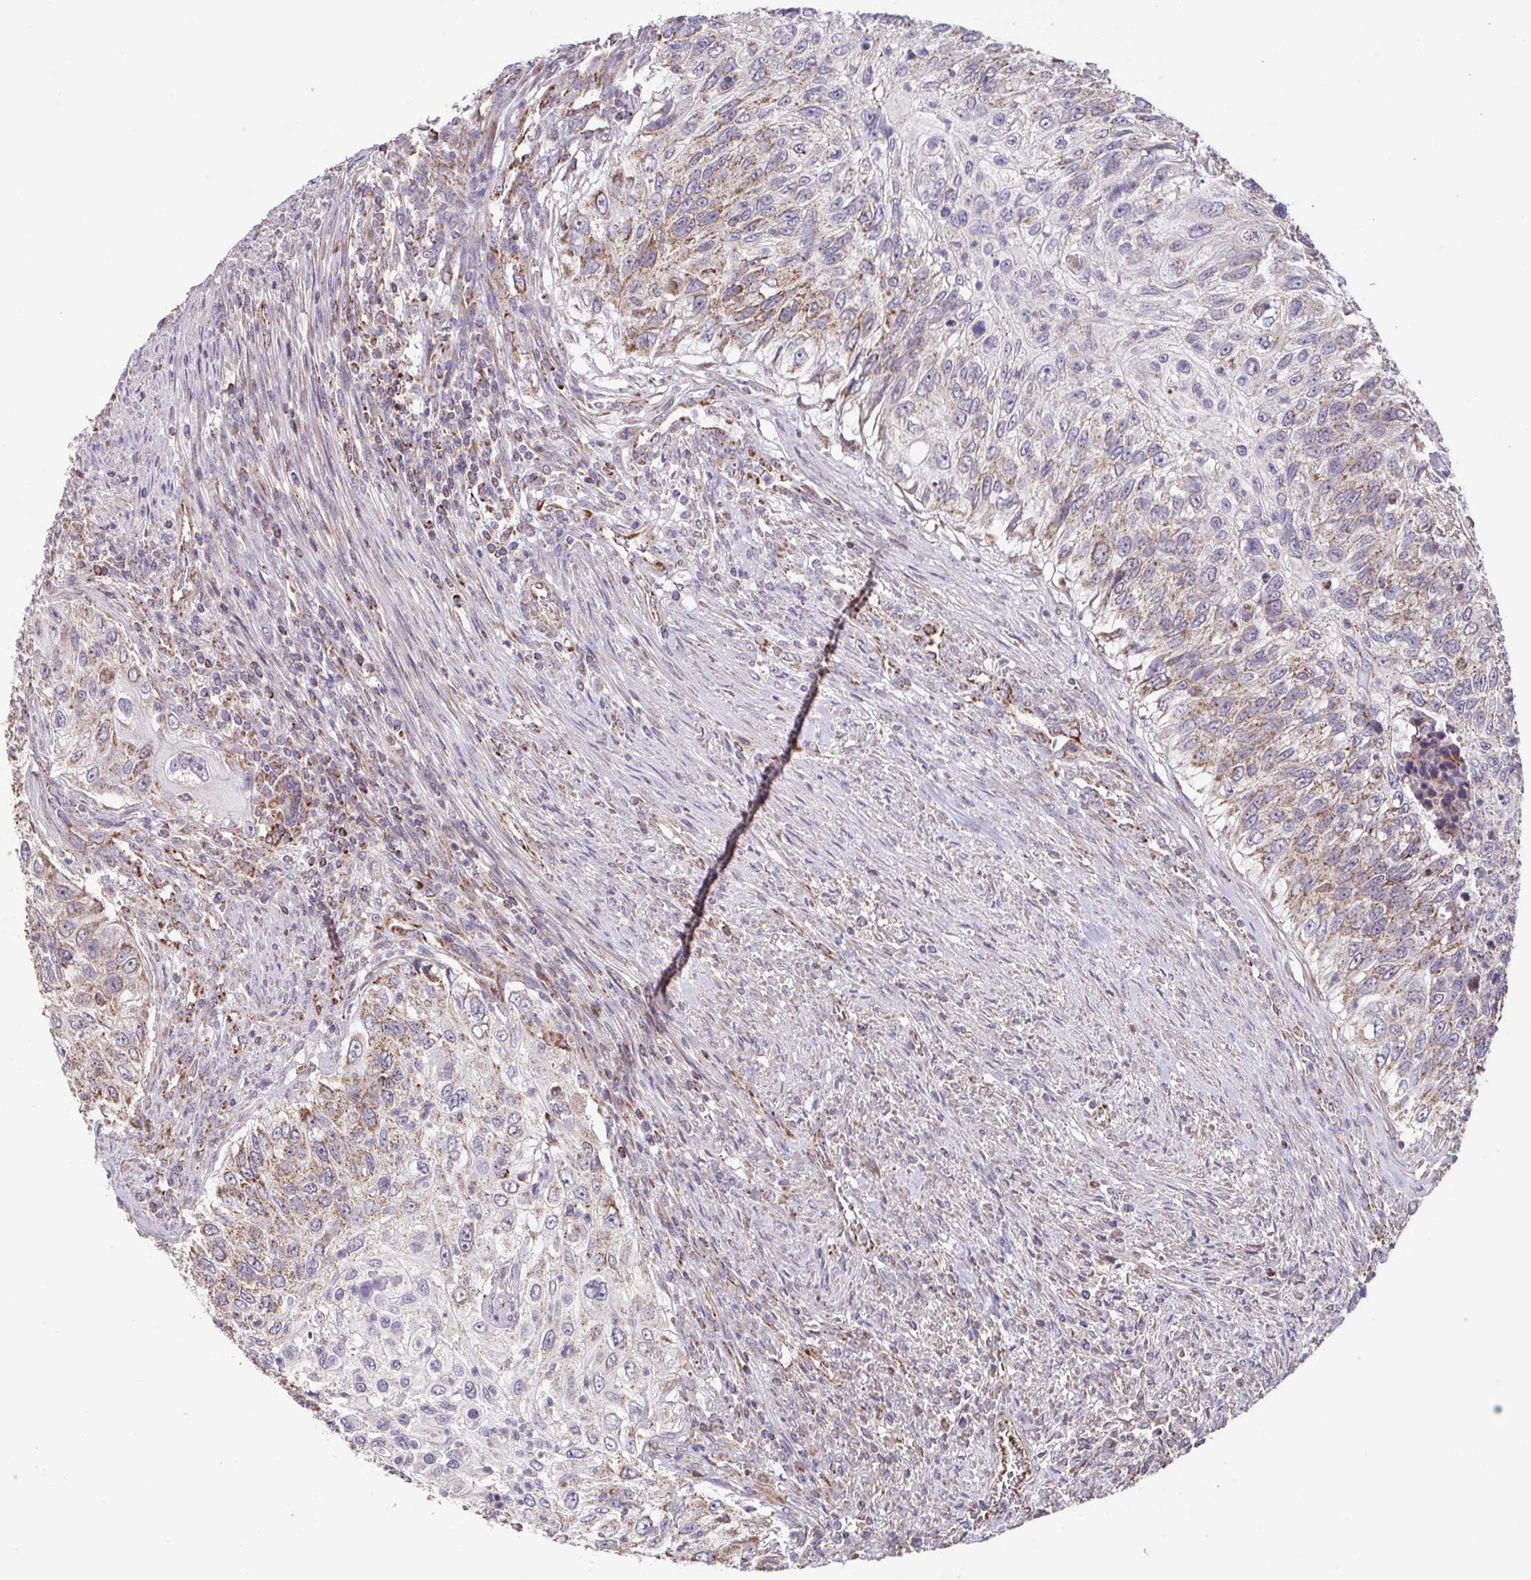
{"staining": {"intensity": "weak", "quantity": "25%-75%", "location": "cytoplasmic/membranous"}, "tissue": "urothelial cancer", "cell_type": "Tumor cells", "image_type": "cancer", "snomed": [{"axis": "morphology", "description": "Urothelial carcinoma, High grade"}, {"axis": "topography", "description": "Urinary bladder"}], "caption": "Immunohistochemical staining of human high-grade urothelial carcinoma reveals low levels of weak cytoplasmic/membranous protein positivity in approximately 25%-75% of tumor cells.", "gene": "DIP2B", "patient": {"sex": "female", "age": 60}}